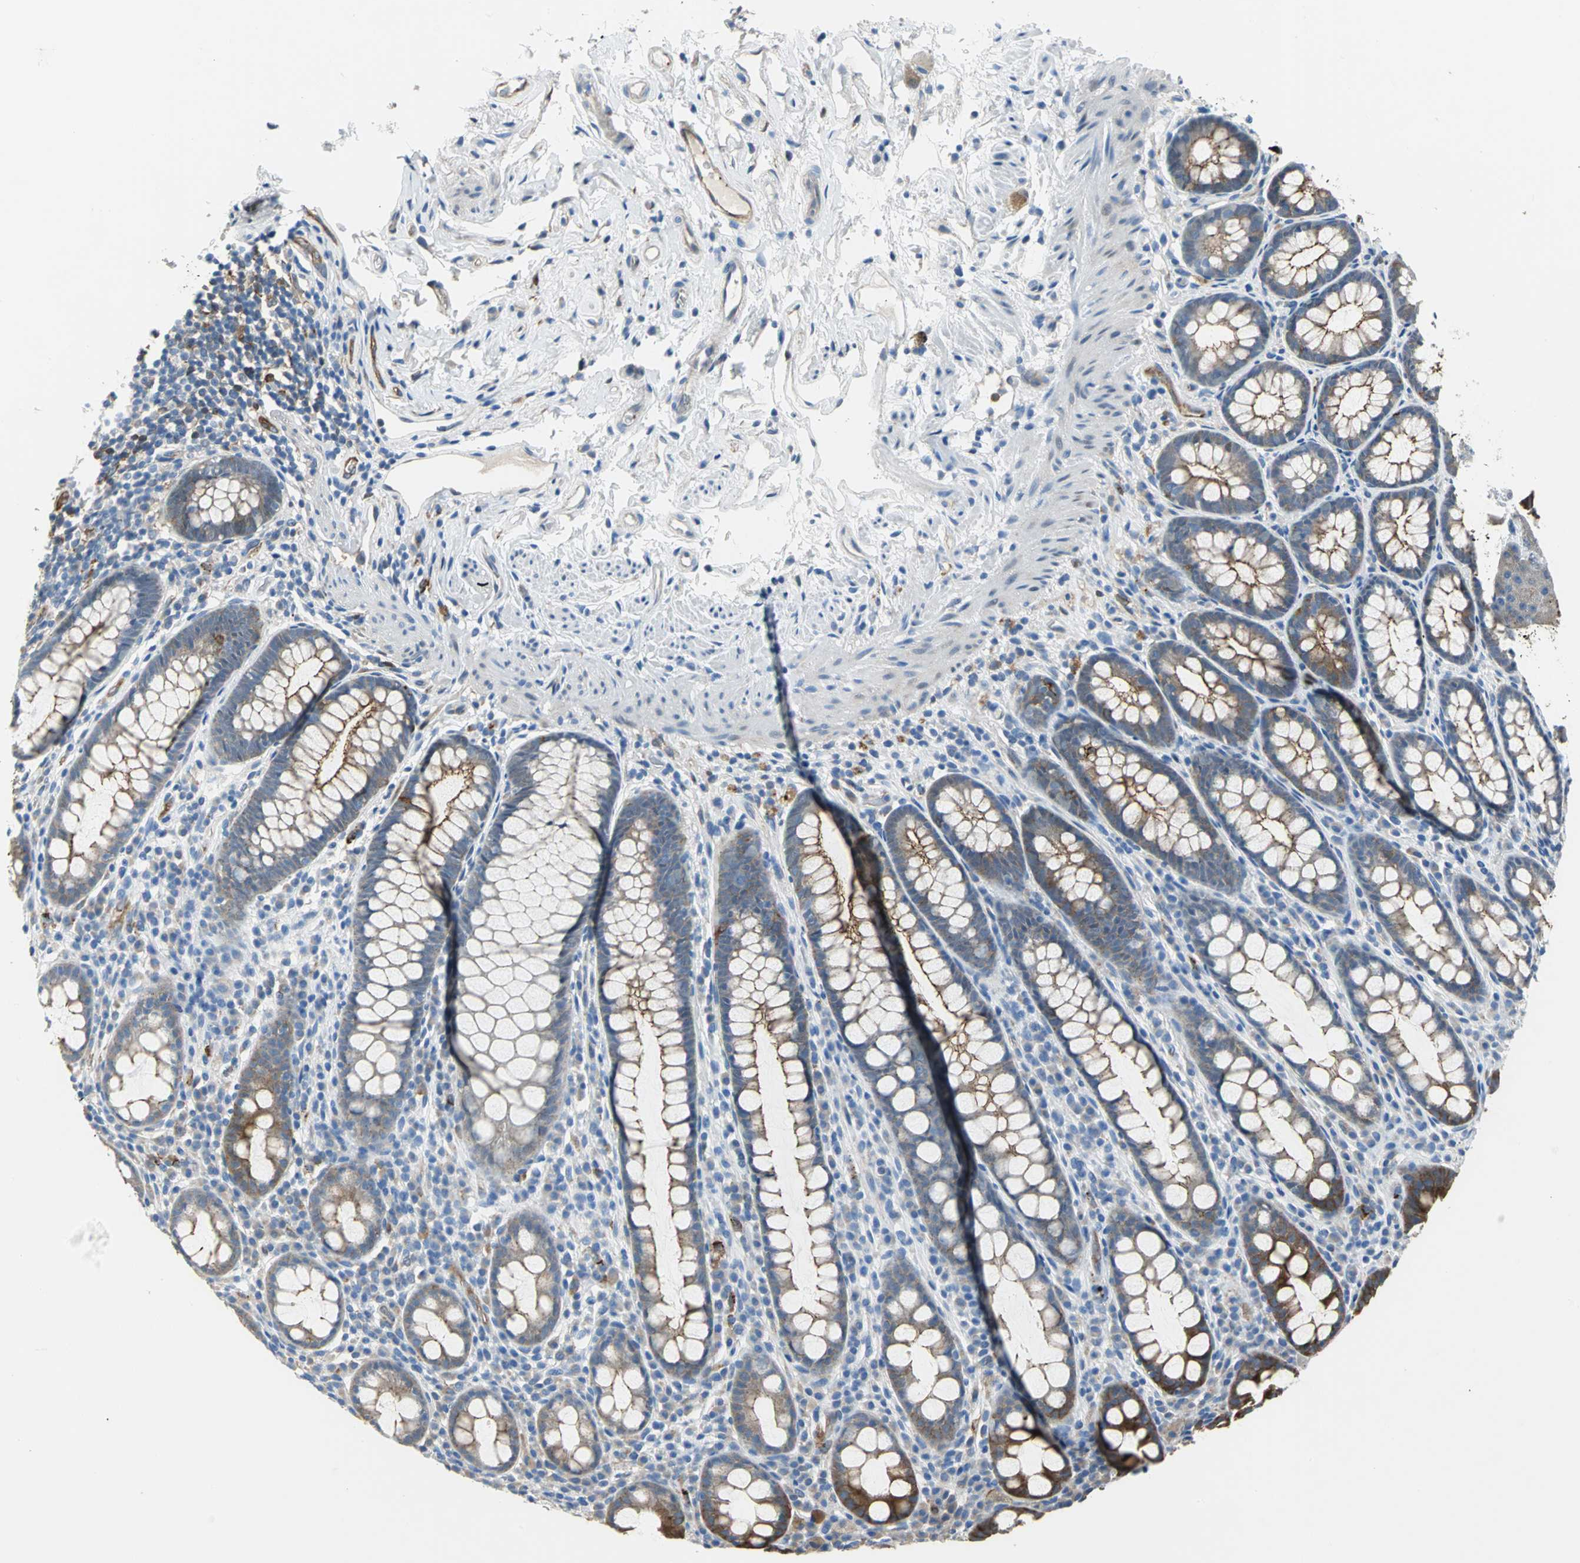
{"staining": {"intensity": "strong", "quantity": ">75%", "location": "cytoplasmic/membranous"}, "tissue": "rectum", "cell_type": "Glandular cells", "image_type": "normal", "snomed": [{"axis": "morphology", "description": "Normal tissue, NOS"}, {"axis": "topography", "description": "Rectum"}], "caption": "There is high levels of strong cytoplasmic/membranous positivity in glandular cells of normal rectum, as demonstrated by immunohistochemical staining (brown color).", "gene": "ENSG00000285130", "patient": {"sex": "male", "age": 92}}